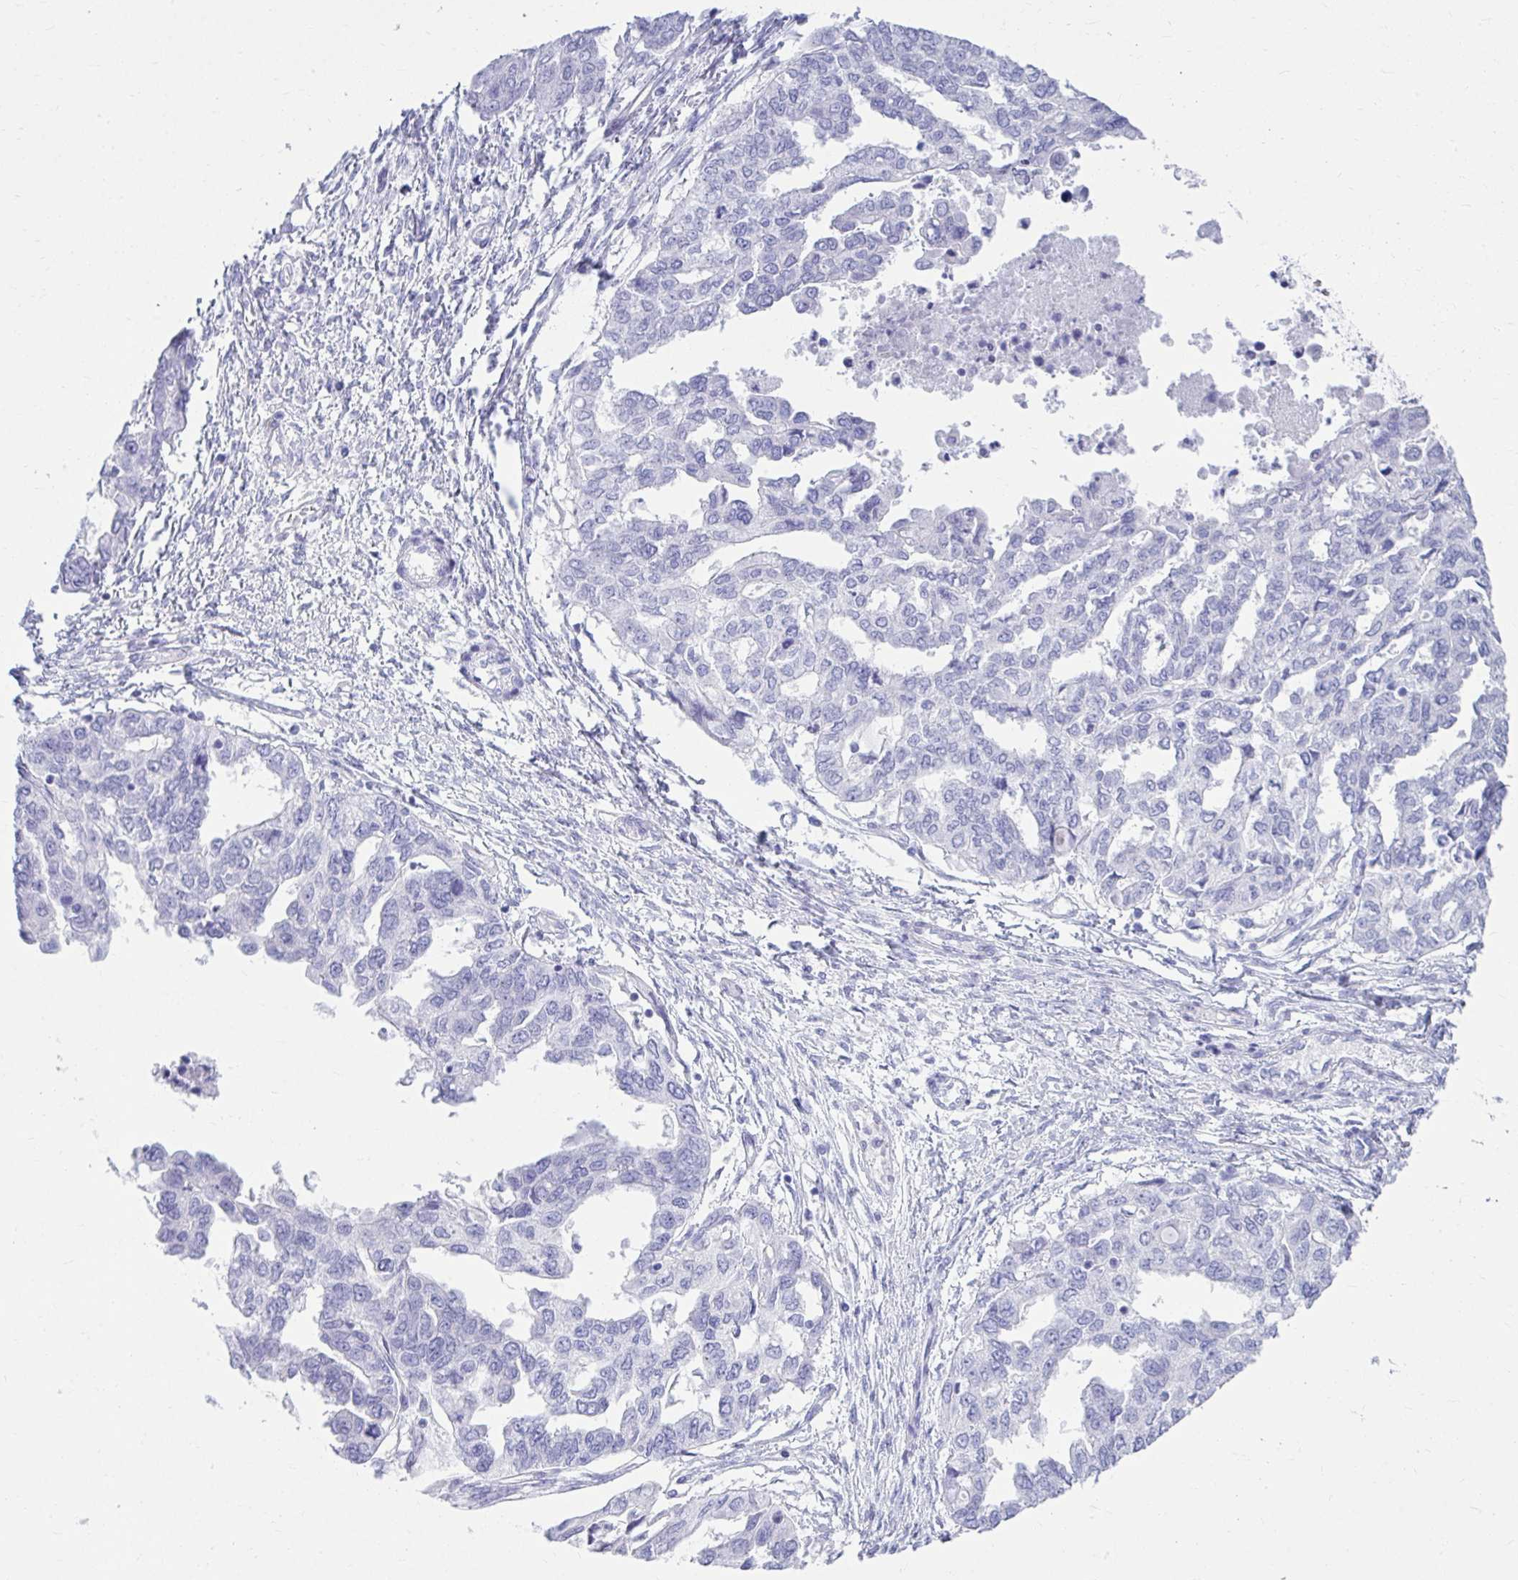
{"staining": {"intensity": "negative", "quantity": "none", "location": "none"}, "tissue": "ovarian cancer", "cell_type": "Tumor cells", "image_type": "cancer", "snomed": [{"axis": "morphology", "description": "Cystadenocarcinoma, serous, NOS"}, {"axis": "topography", "description": "Ovary"}], "caption": "There is no significant staining in tumor cells of serous cystadenocarcinoma (ovarian). (DAB immunohistochemistry visualized using brightfield microscopy, high magnification).", "gene": "ATP4B", "patient": {"sex": "female", "age": 53}}